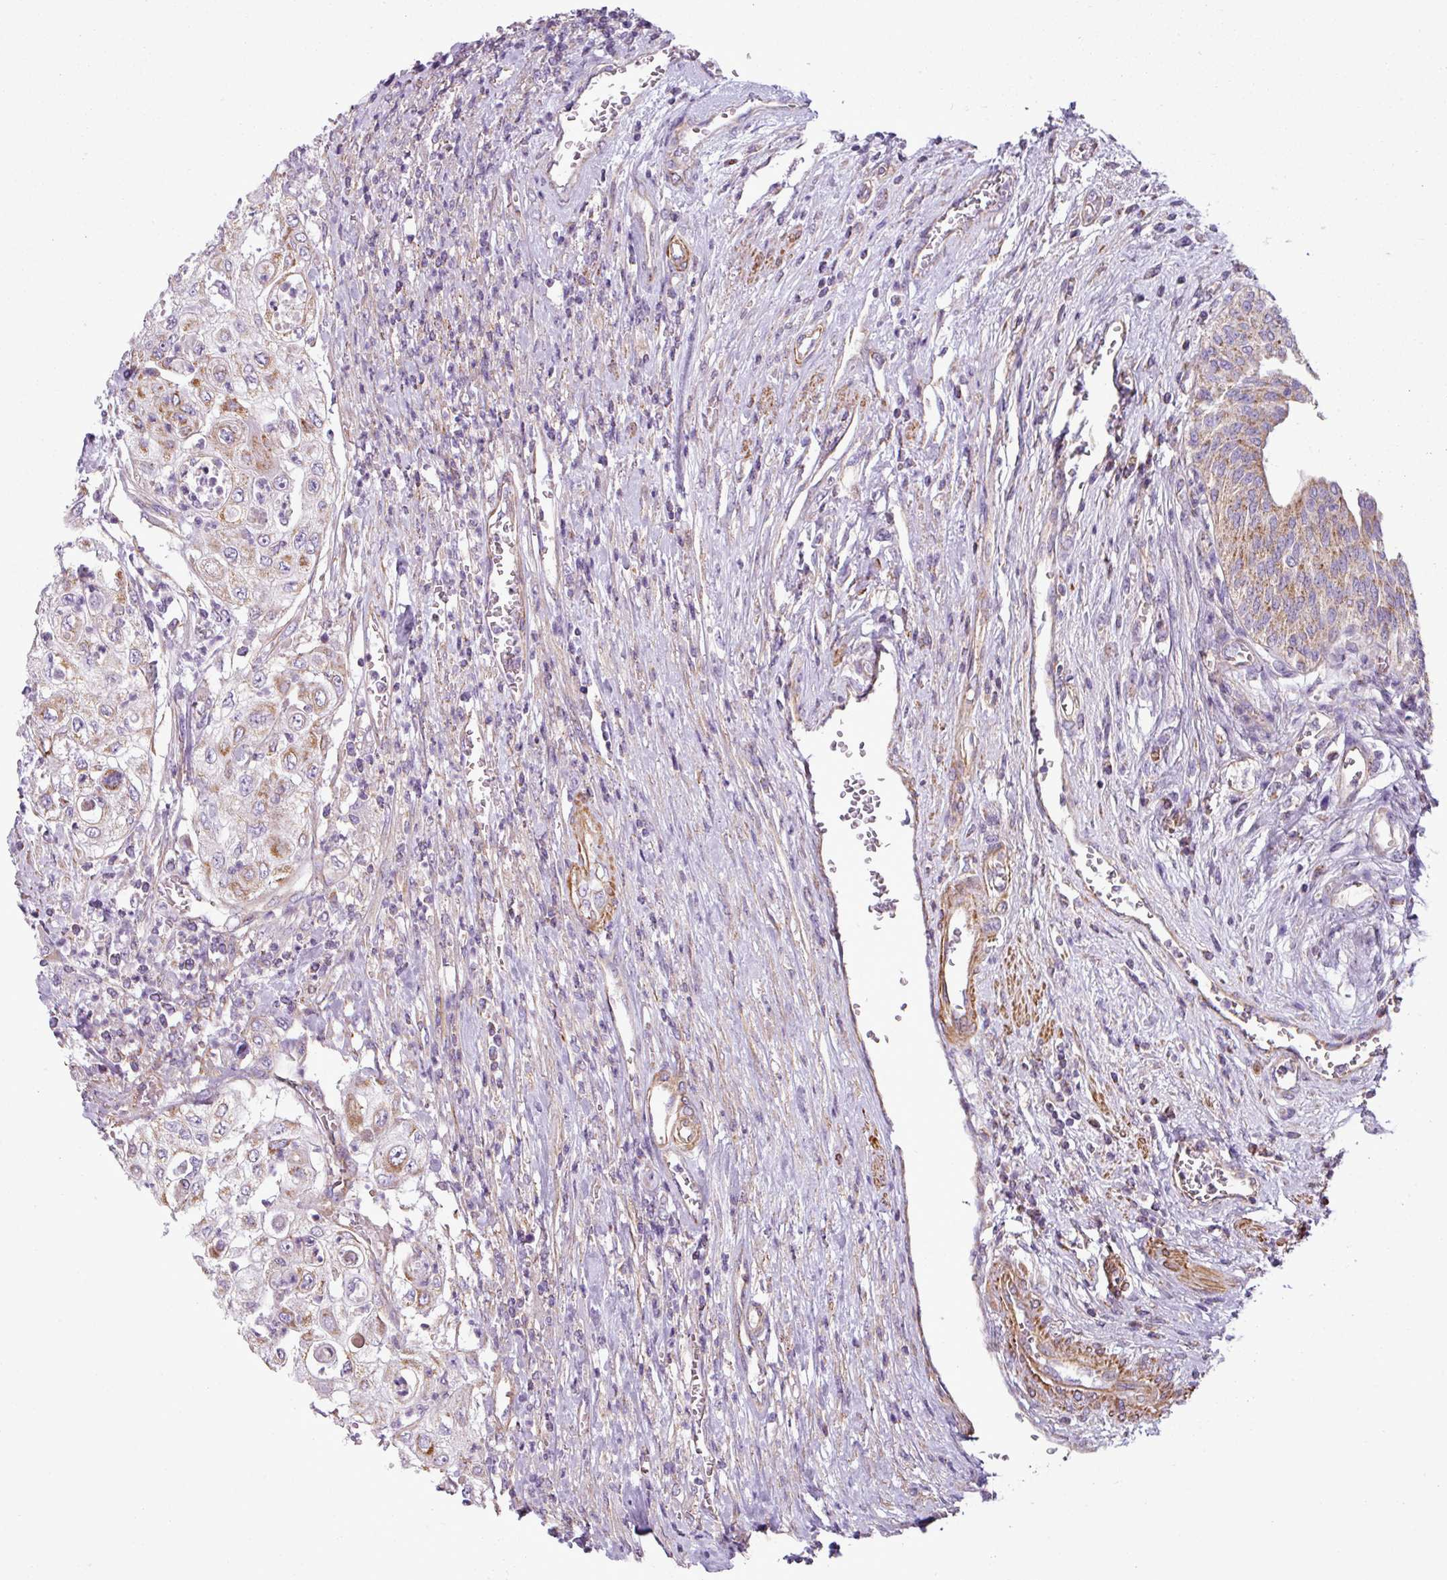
{"staining": {"intensity": "moderate", "quantity": "25%-75%", "location": "cytoplasmic/membranous"}, "tissue": "urothelial cancer", "cell_type": "Tumor cells", "image_type": "cancer", "snomed": [{"axis": "morphology", "description": "Urothelial carcinoma, High grade"}, {"axis": "topography", "description": "Urinary bladder"}], "caption": "Protein expression analysis of urothelial cancer reveals moderate cytoplasmic/membranous positivity in about 25%-75% of tumor cells.", "gene": "BTN2A2", "patient": {"sex": "female", "age": 79}}